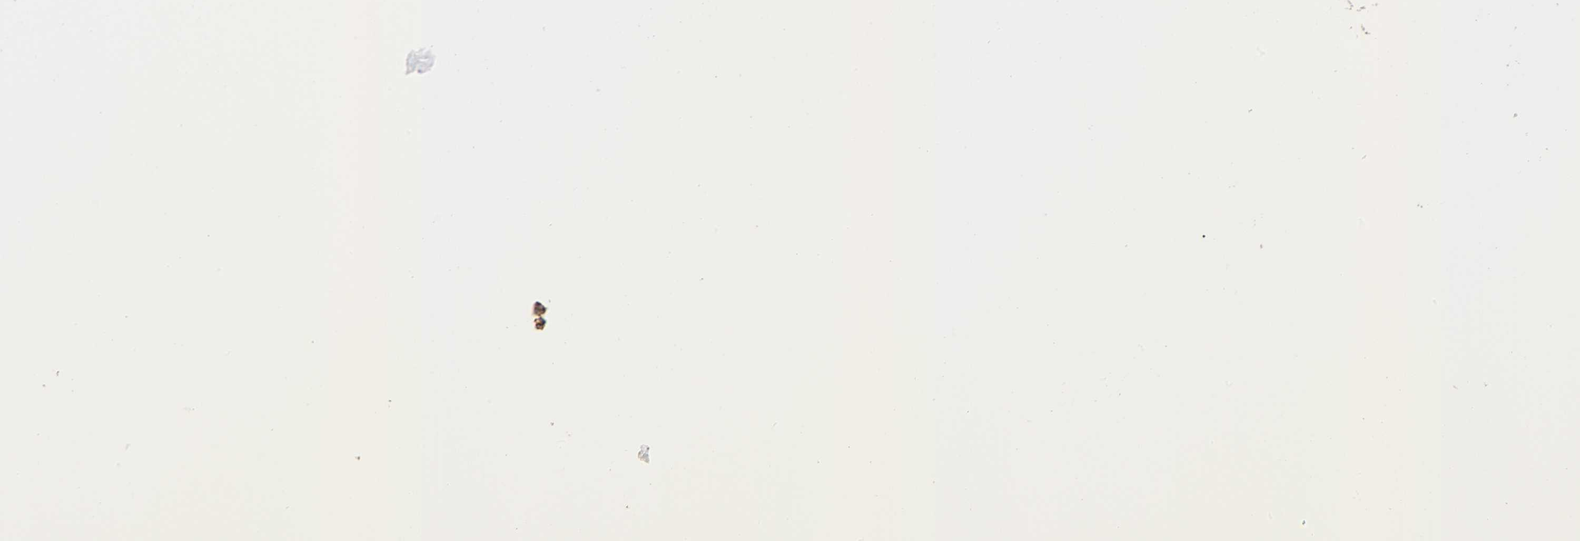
{"staining": {"intensity": "moderate", "quantity": ">75%", "location": "cytoplasmic/membranous"}, "tissue": "prostate cancer", "cell_type": "Tumor cells", "image_type": "cancer", "snomed": [{"axis": "morphology", "description": "Adenocarcinoma, High grade"}, {"axis": "topography", "description": "Prostate"}], "caption": "There is medium levels of moderate cytoplasmic/membranous staining in tumor cells of prostate cancer (adenocarcinoma (high-grade)), as demonstrated by immunohistochemical staining (brown color).", "gene": "NDRG2", "patient": {"sex": "male", "age": 67}}